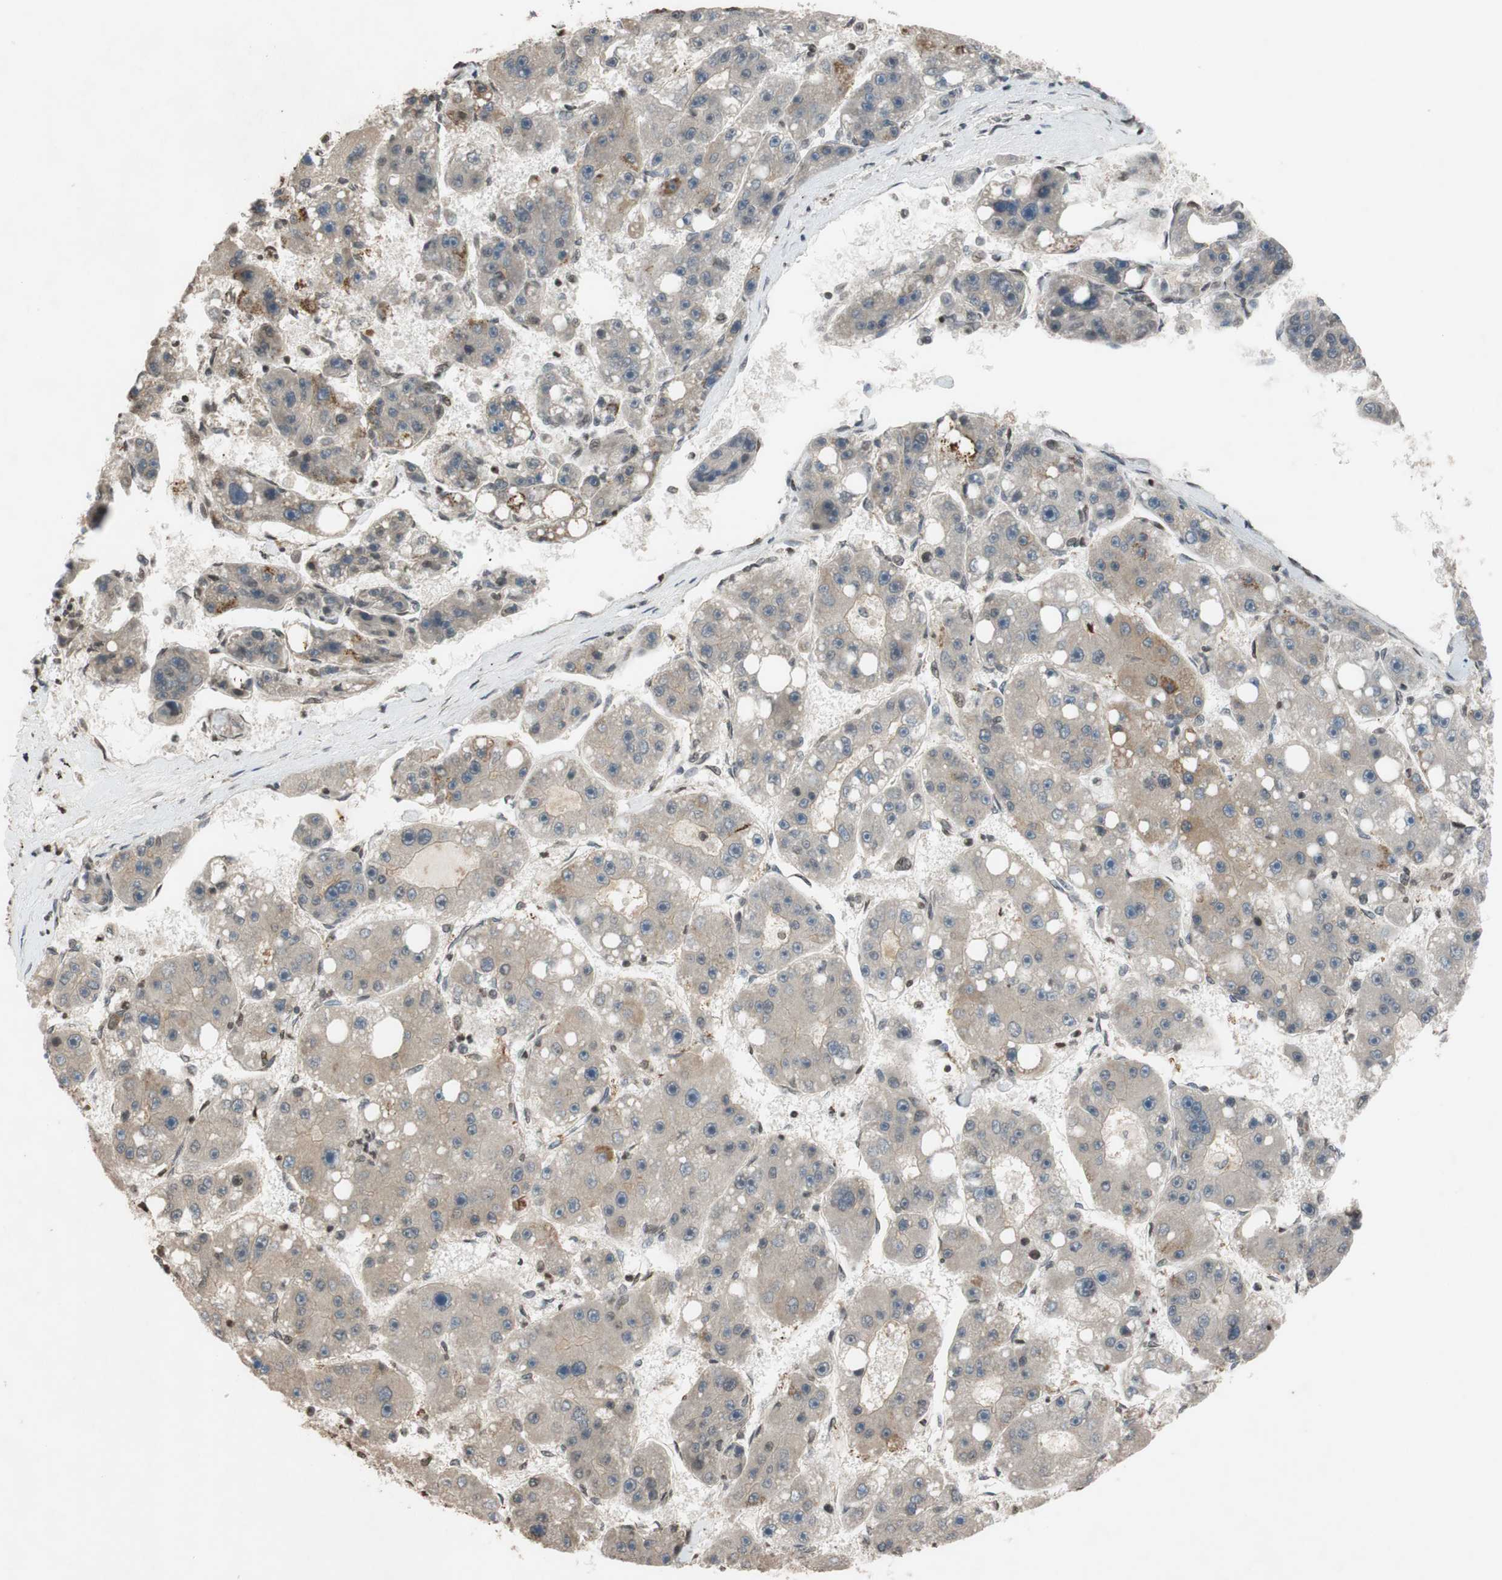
{"staining": {"intensity": "moderate", "quantity": "<25%", "location": "cytoplasmic/membranous"}, "tissue": "liver cancer", "cell_type": "Tumor cells", "image_type": "cancer", "snomed": [{"axis": "morphology", "description": "Carcinoma, Hepatocellular, NOS"}, {"axis": "topography", "description": "Liver"}], "caption": "This histopathology image reveals immunohistochemistry staining of human liver cancer, with low moderate cytoplasmic/membranous expression in about <25% of tumor cells.", "gene": "MCM6", "patient": {"sex": "female", "age": 61}}